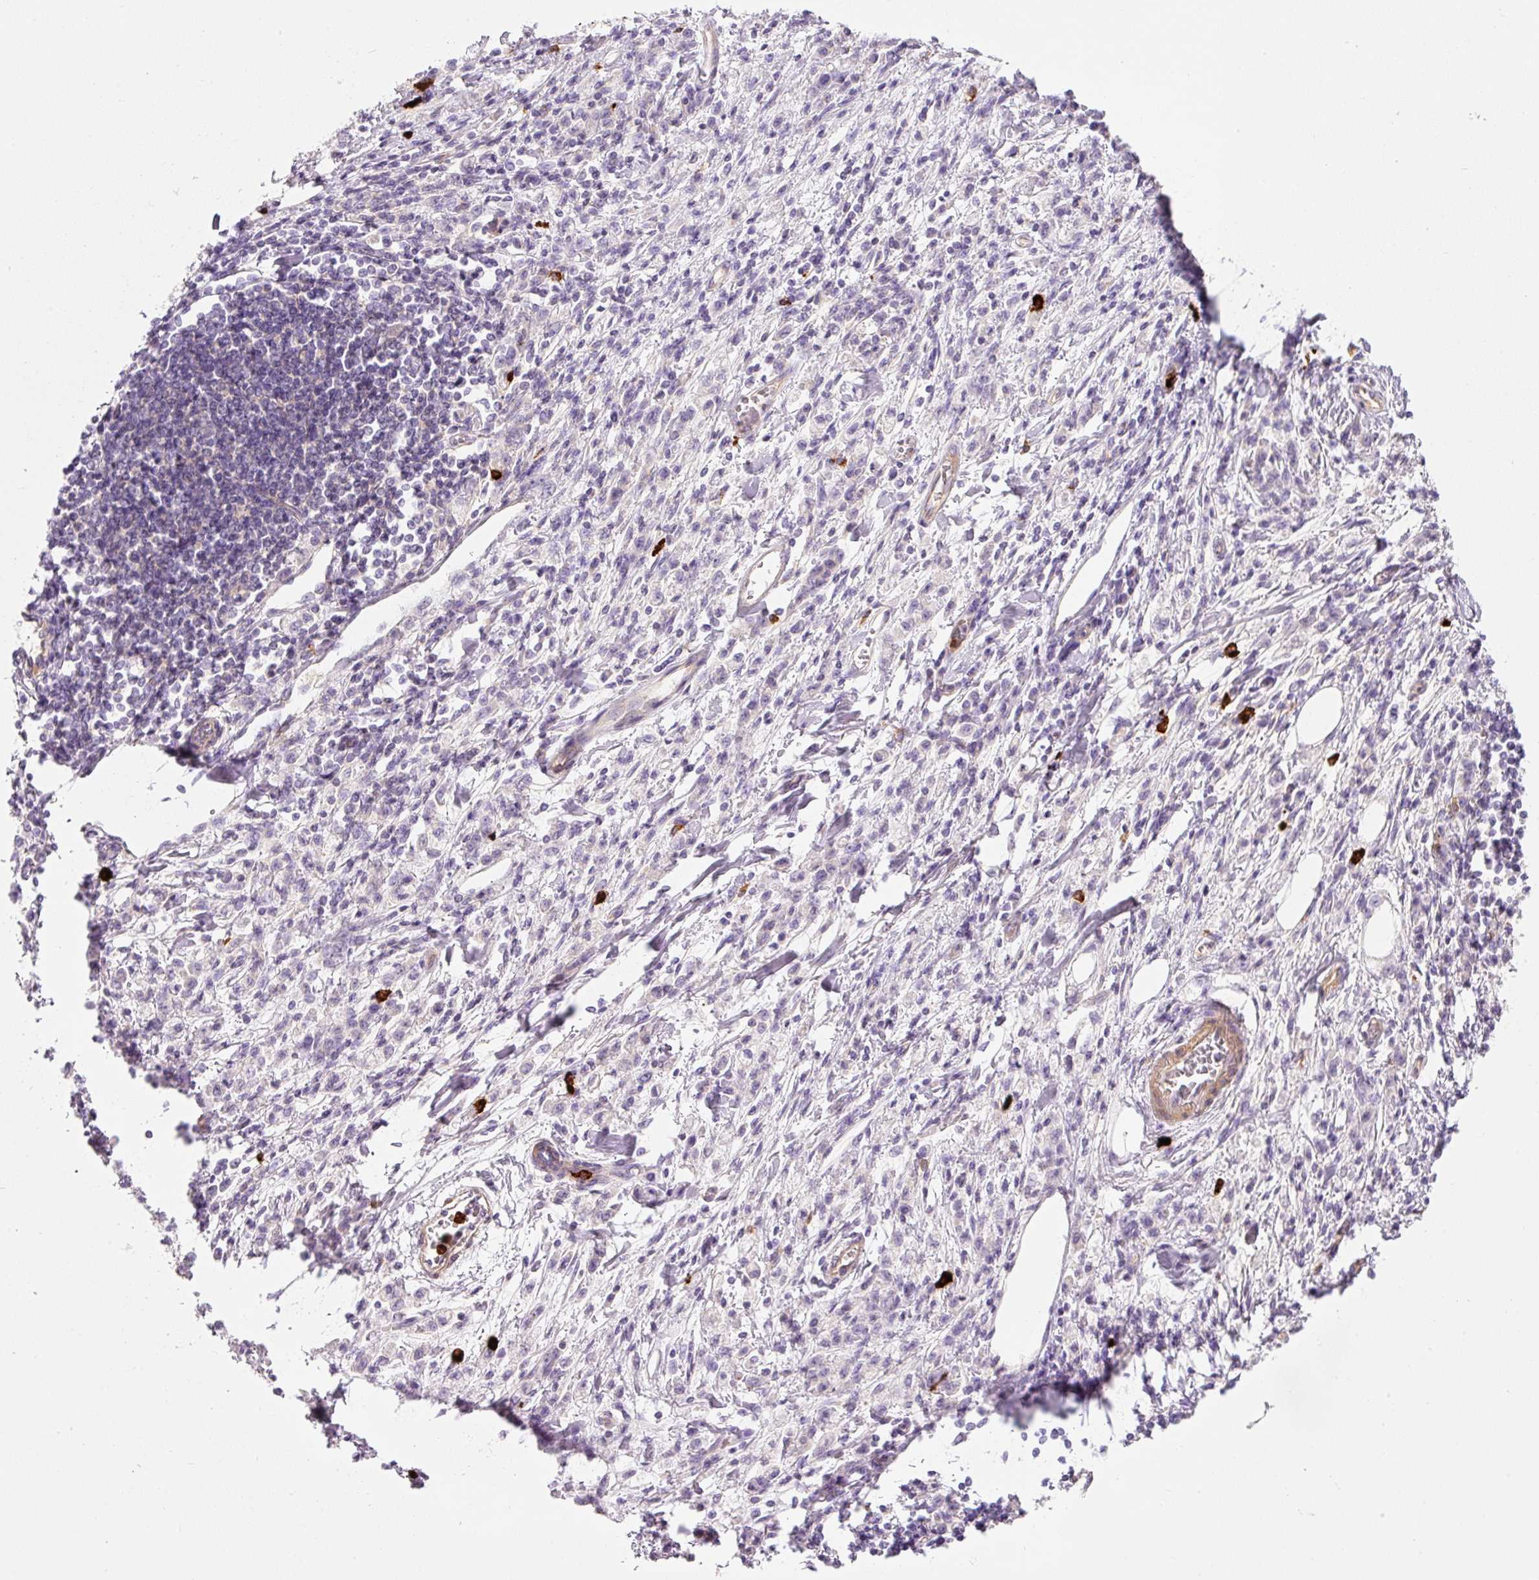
{"staining": {"intensity": "negative", "quantity": "none", "location": "none"}, "tissue": "stomach cancer", "cell_type": "Tumor cells", "image_type": "cancer", "snomed": [{"axis": "morphology", "description": "Adenocarcinoma, NOS"}, {"axis": "topography", "description": "Stomach"}], "caption": "Image shows no protein positivity in tumor cells of adenocarcinoma (stomach) tissue.", "gene": "MAP3K3", "patient": {"sex": "male", "age": 77}}